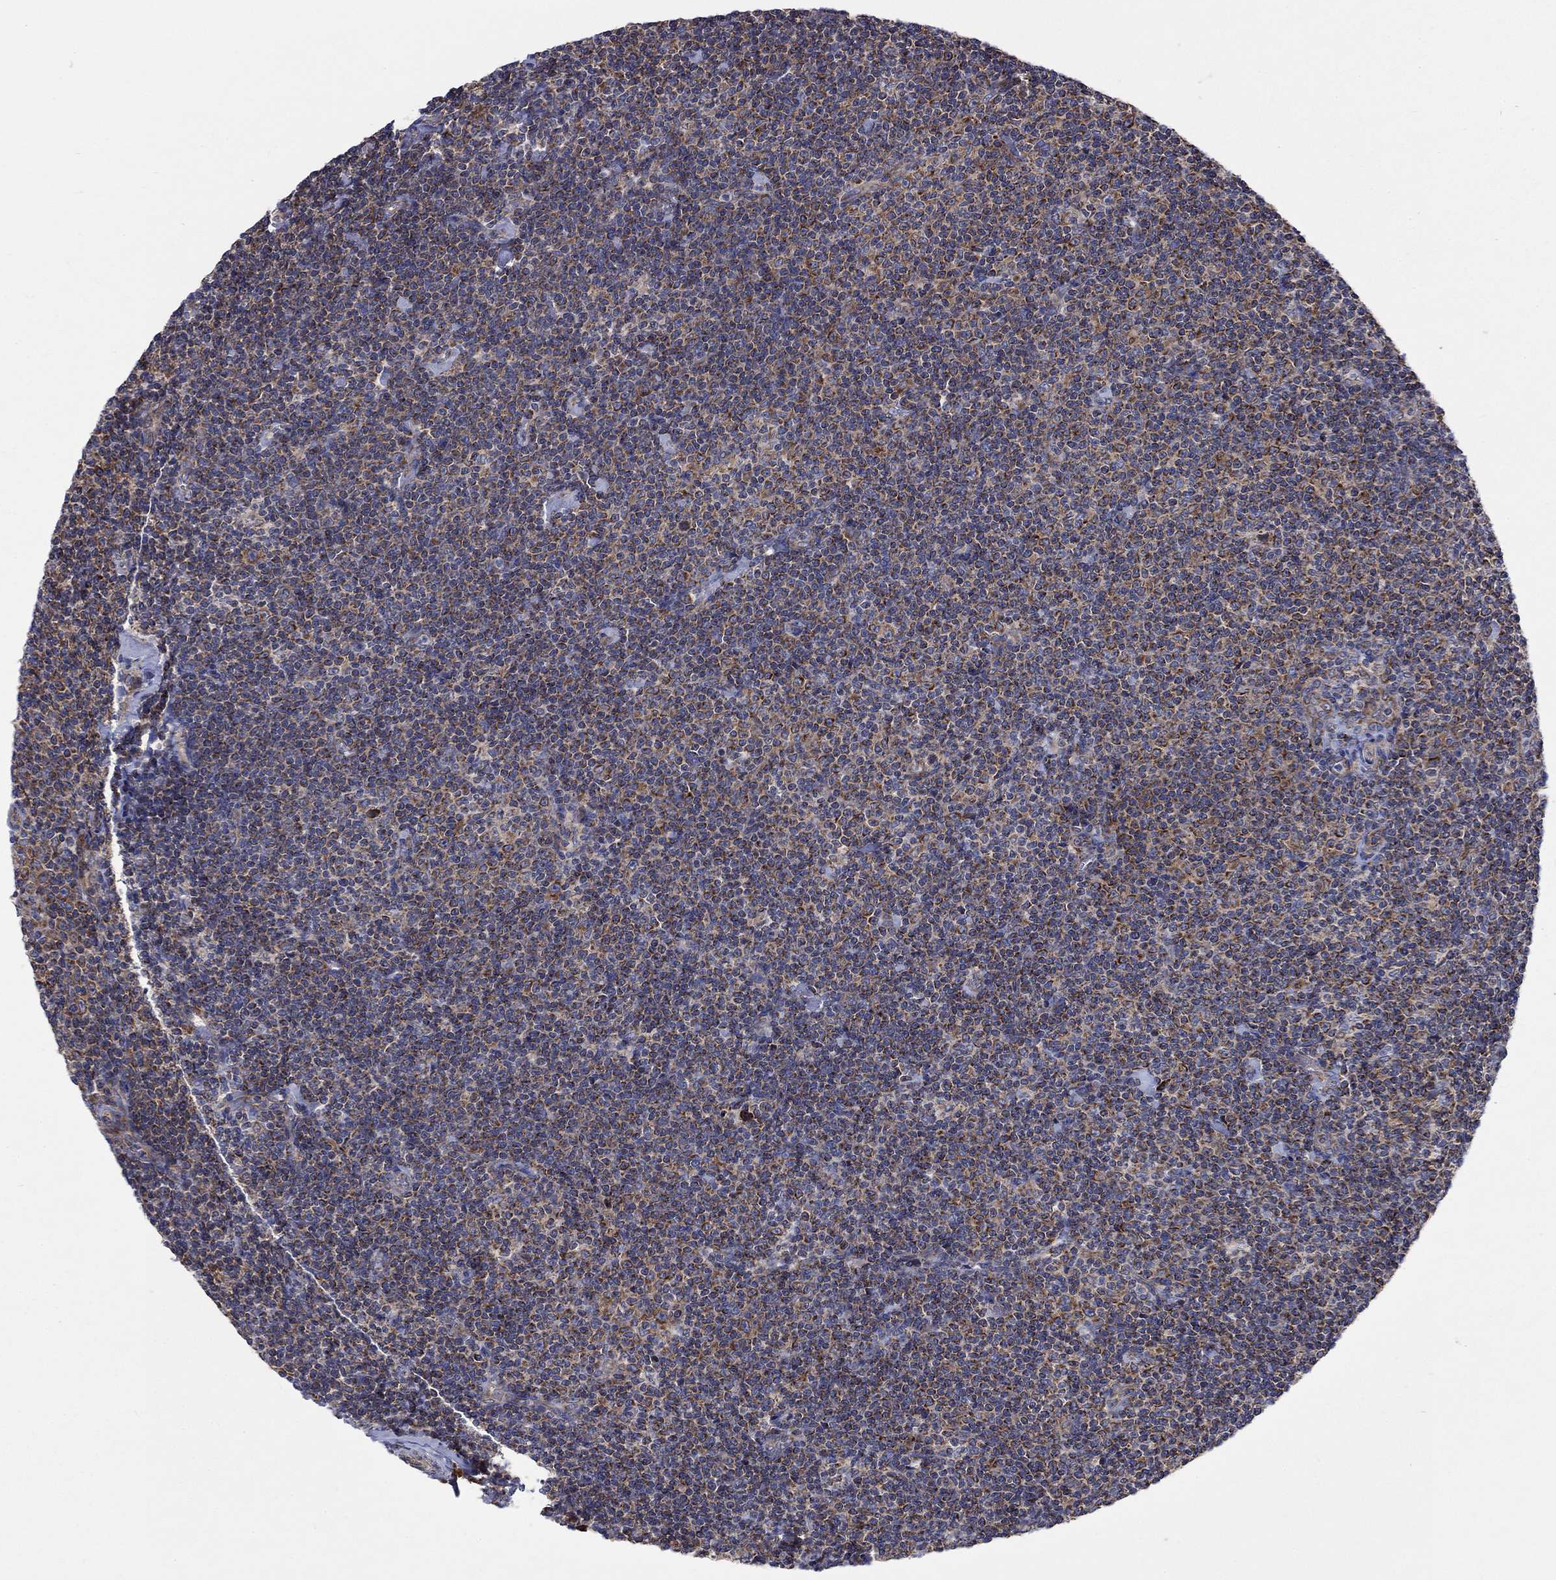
{"staining": {"intensity": "weak", "quantity": ">75%", "location": "cytoplasmic/membranous"}, "tissue": "lymphoma", "cell_type": "Tumor cells", "image_type": "cancer", "snomed": [{"axis": "morphology", "description": "Malignant lymphoma, non-Hodgkin's type, Low grade"}, {"axis": "topography", "description": "Lymph node"}], "caption": "Immunohistochemical staining of low-grade malignant lymphoma, non-Hodgkin's type displays low levels of weak cytoplasmic/membranous positivity in approximately >75% of tumor cells. Using DAB (brown) and hematoxylin (blue) stains, captured at high magnification using brightfield microscopy.", "gene": "RPLP0", "patient": {"sex": "male", "age": 81}}